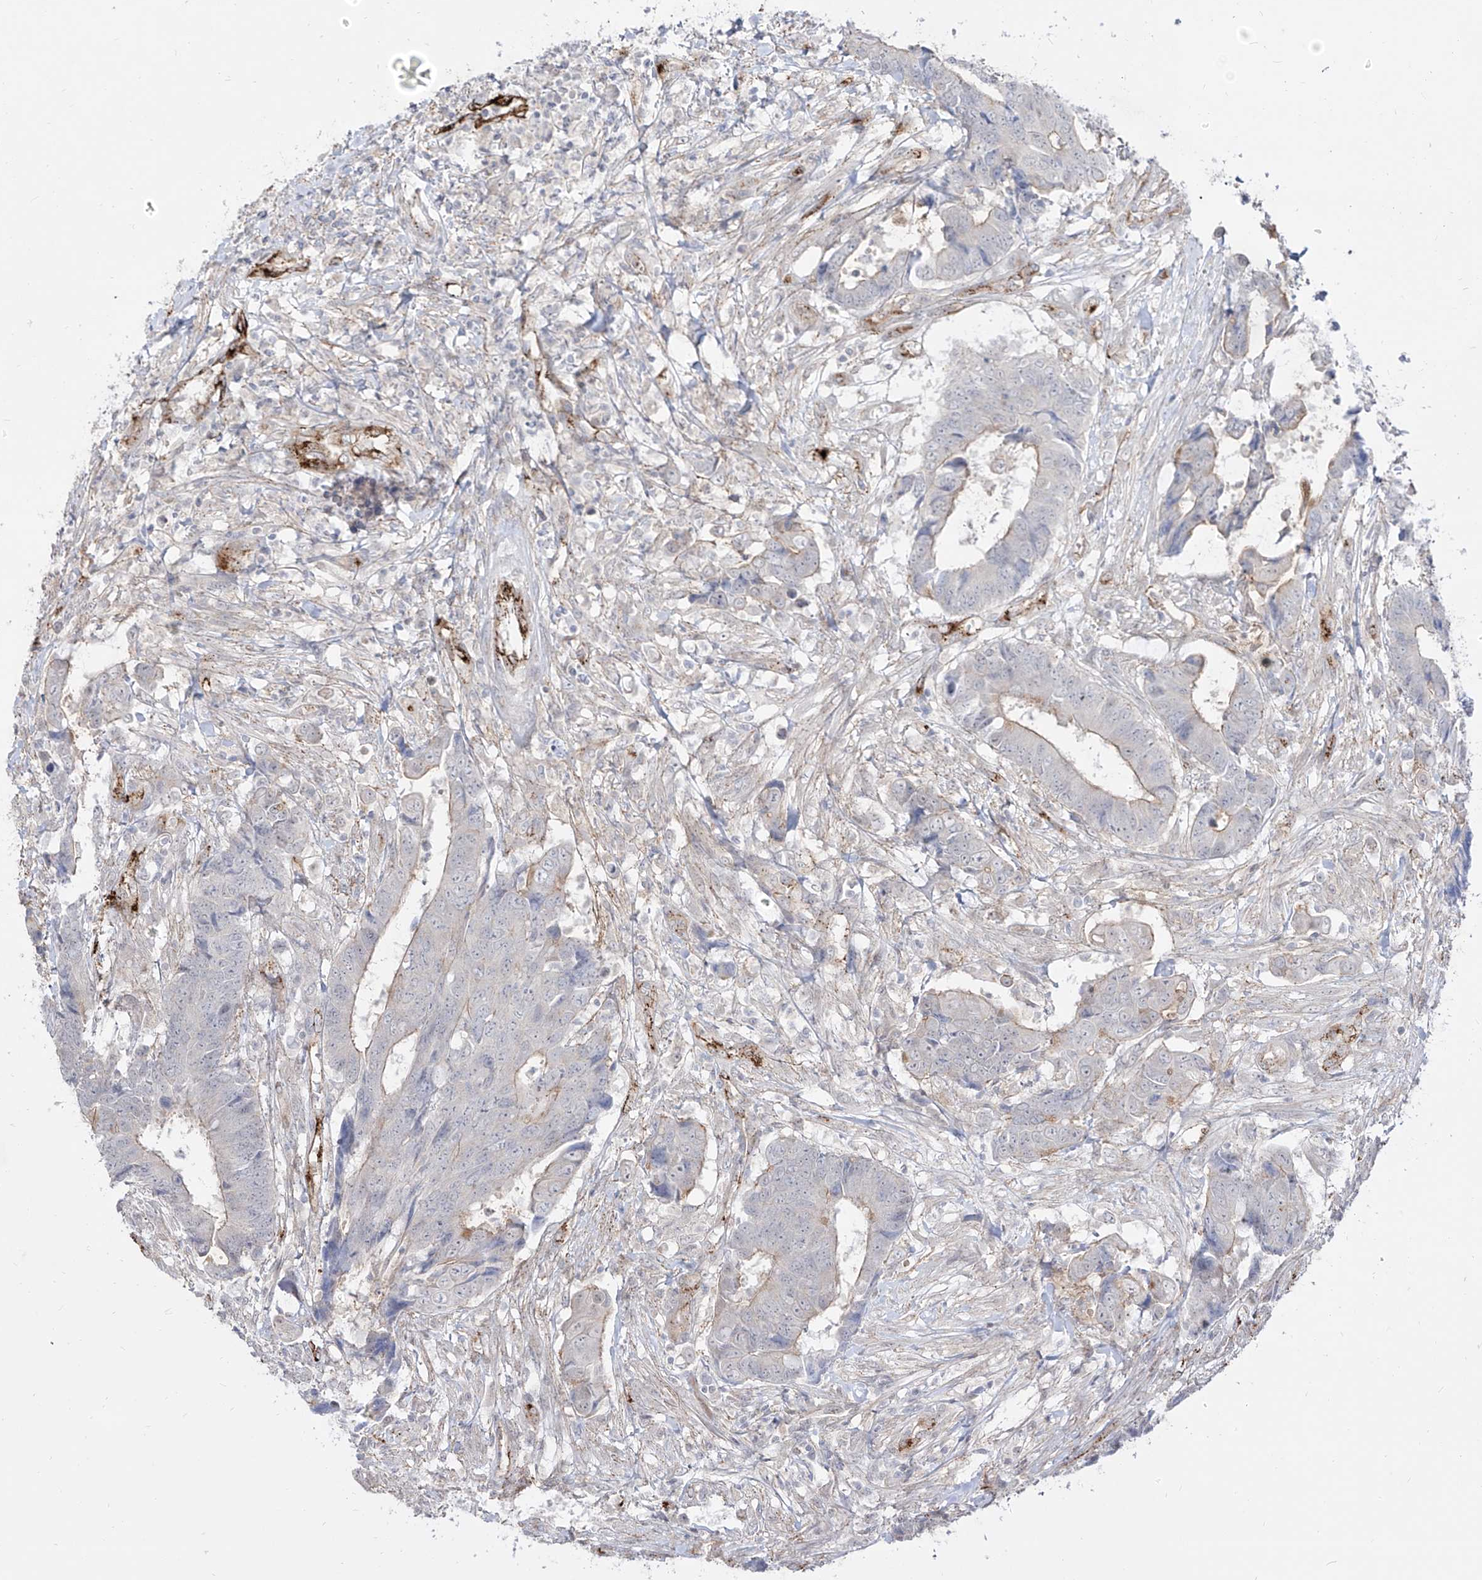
{"staining": {"intensity": "weak", "quantity": "<25%", "location": "cytoplasmic/membranous"}, "tissue": "colorectal cancer", "cell_type": "Tumor cells", "image_type": "cancer", "snomed": [{"axis": "morphology", "description": "Adenocarcinoma, NOS"}, {"axis": "topography", "description": "Rectum"}], "caption": "Colorectal adenocarcinoma stained for a protein using IHC demonstrates no staining tumor cells.", "gene": "ZGRF1", "patient": {"sex": "male", "age": 84}}